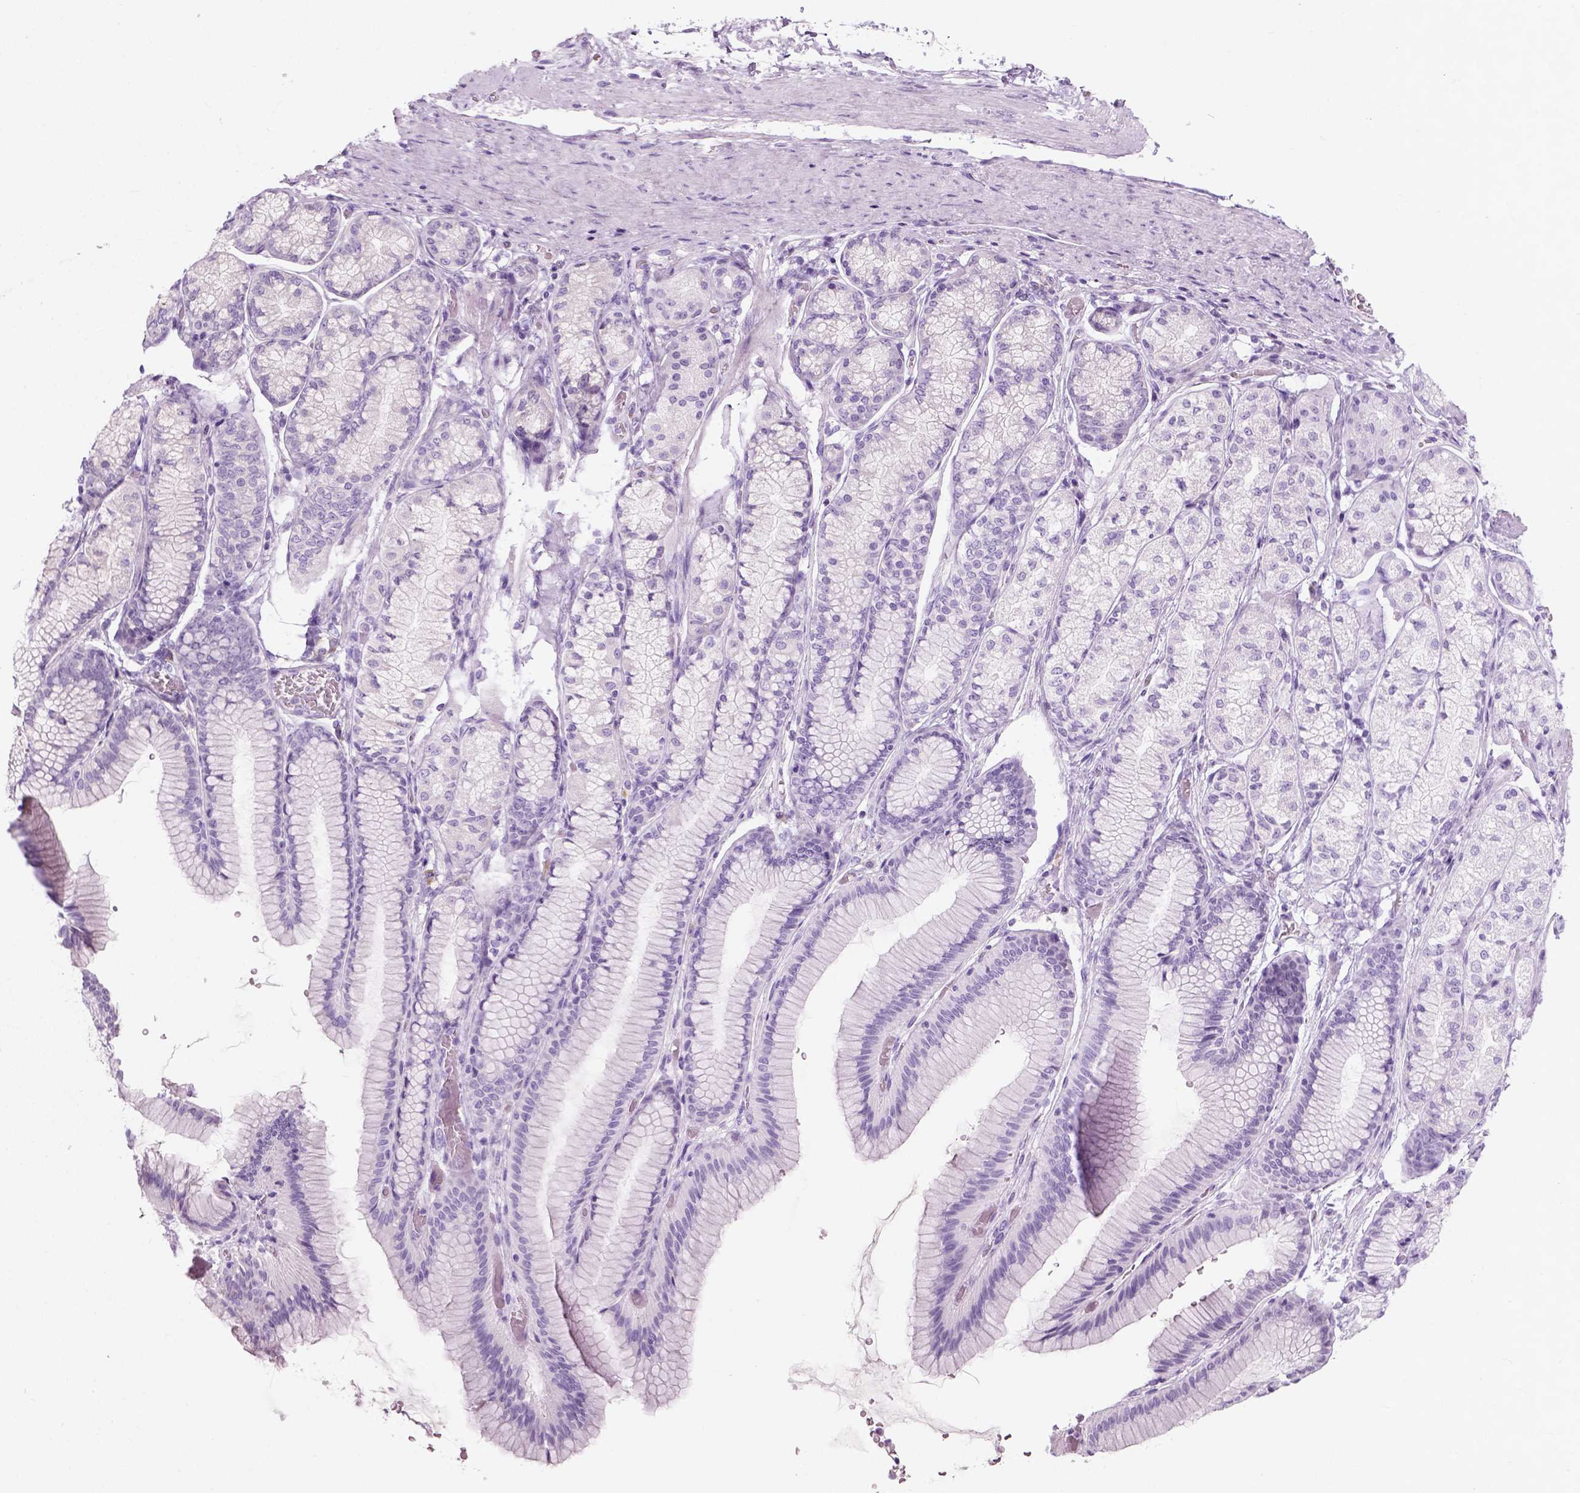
{"staining": {"intensity": "negative", "quantity": "none", "location": "none"}, "tissue": "stomach", "cell_type": "Glandular cells", "image_type": "normal", "snomed": [{"axis": "morphology", "description": "Normal tissue, NOS"}, {"axis": "morphology", "description": "Adenocarcinoma, NOS"}, {"axis": "morphology", "description": "Adenocarcinoma, High grade"}, {"axis": "topography", "description": "Stomach, upper"}, {"axis": "topography", "description": "Stomach"}], "caption": "The histopathology image displays no staining of glandular cells in benign stomach. (DAB immunohistochemistry (IHC) with hematoxylin counter stain).", "gene": "TRIM72", "patient": {"sex": "female", "age": 65}}